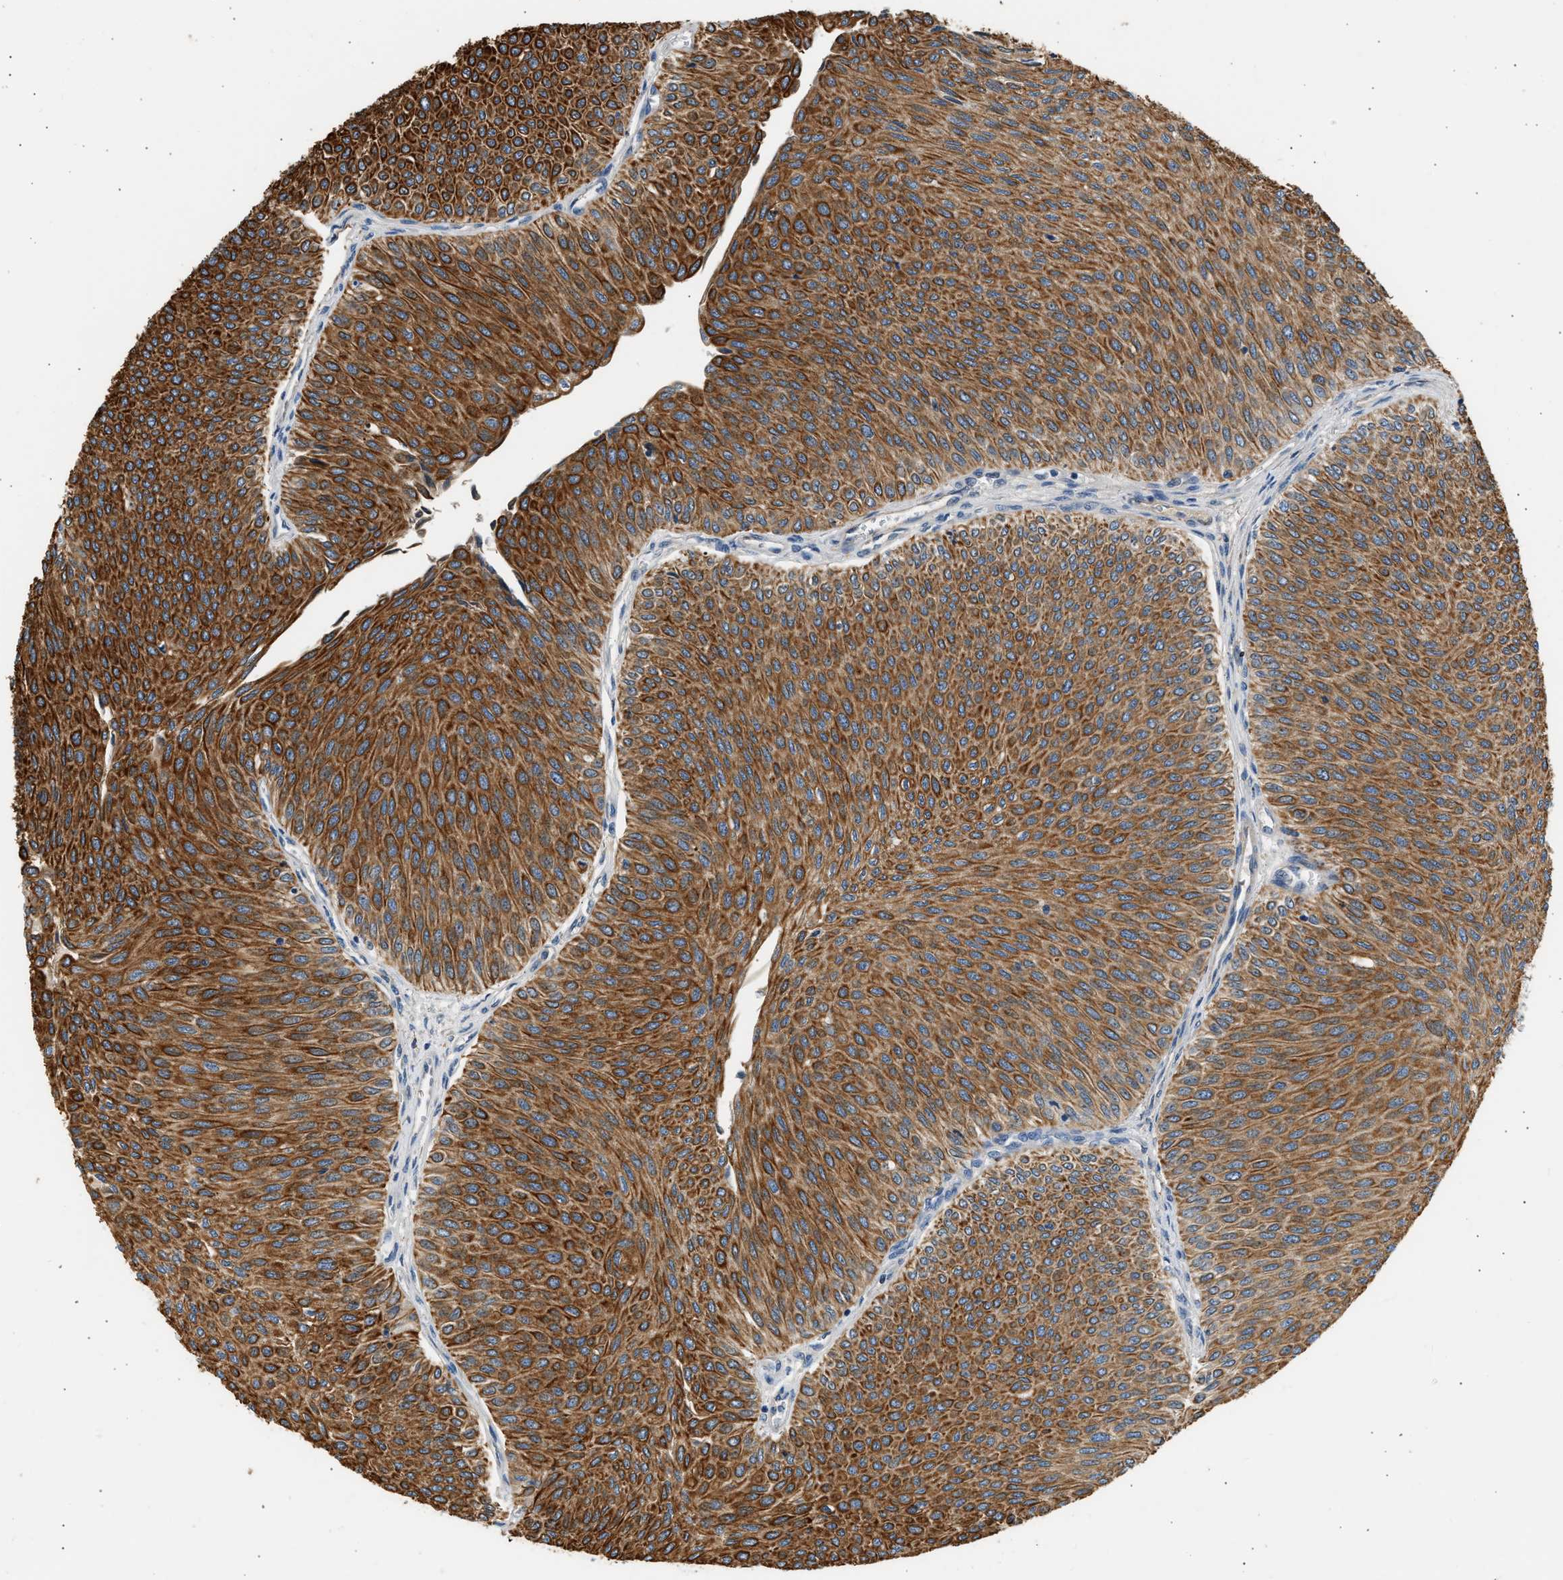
{"staining": {"intensity": "strong", "quantity": ">75%", "location": "cytoplasmic/membranous"}, "tissue": "urothelial cancer", "cell_type": "Tumor cells", "image_type": "cancer", "snomed": [{"axis": "morphology", "description": "Urothelial carcinoma, Low grade"}, {"axis": "topography", "description": "Urinary bladder"}], "caption": "An image showing strong cytoplasmic/membranous expression in about >75% of tumor cells in low-grade urothelial carcinoma, as visualized by brown immunohistochemical staining.", "gene": "WDR31", "patient": {"sex": "male", "age": 78}}